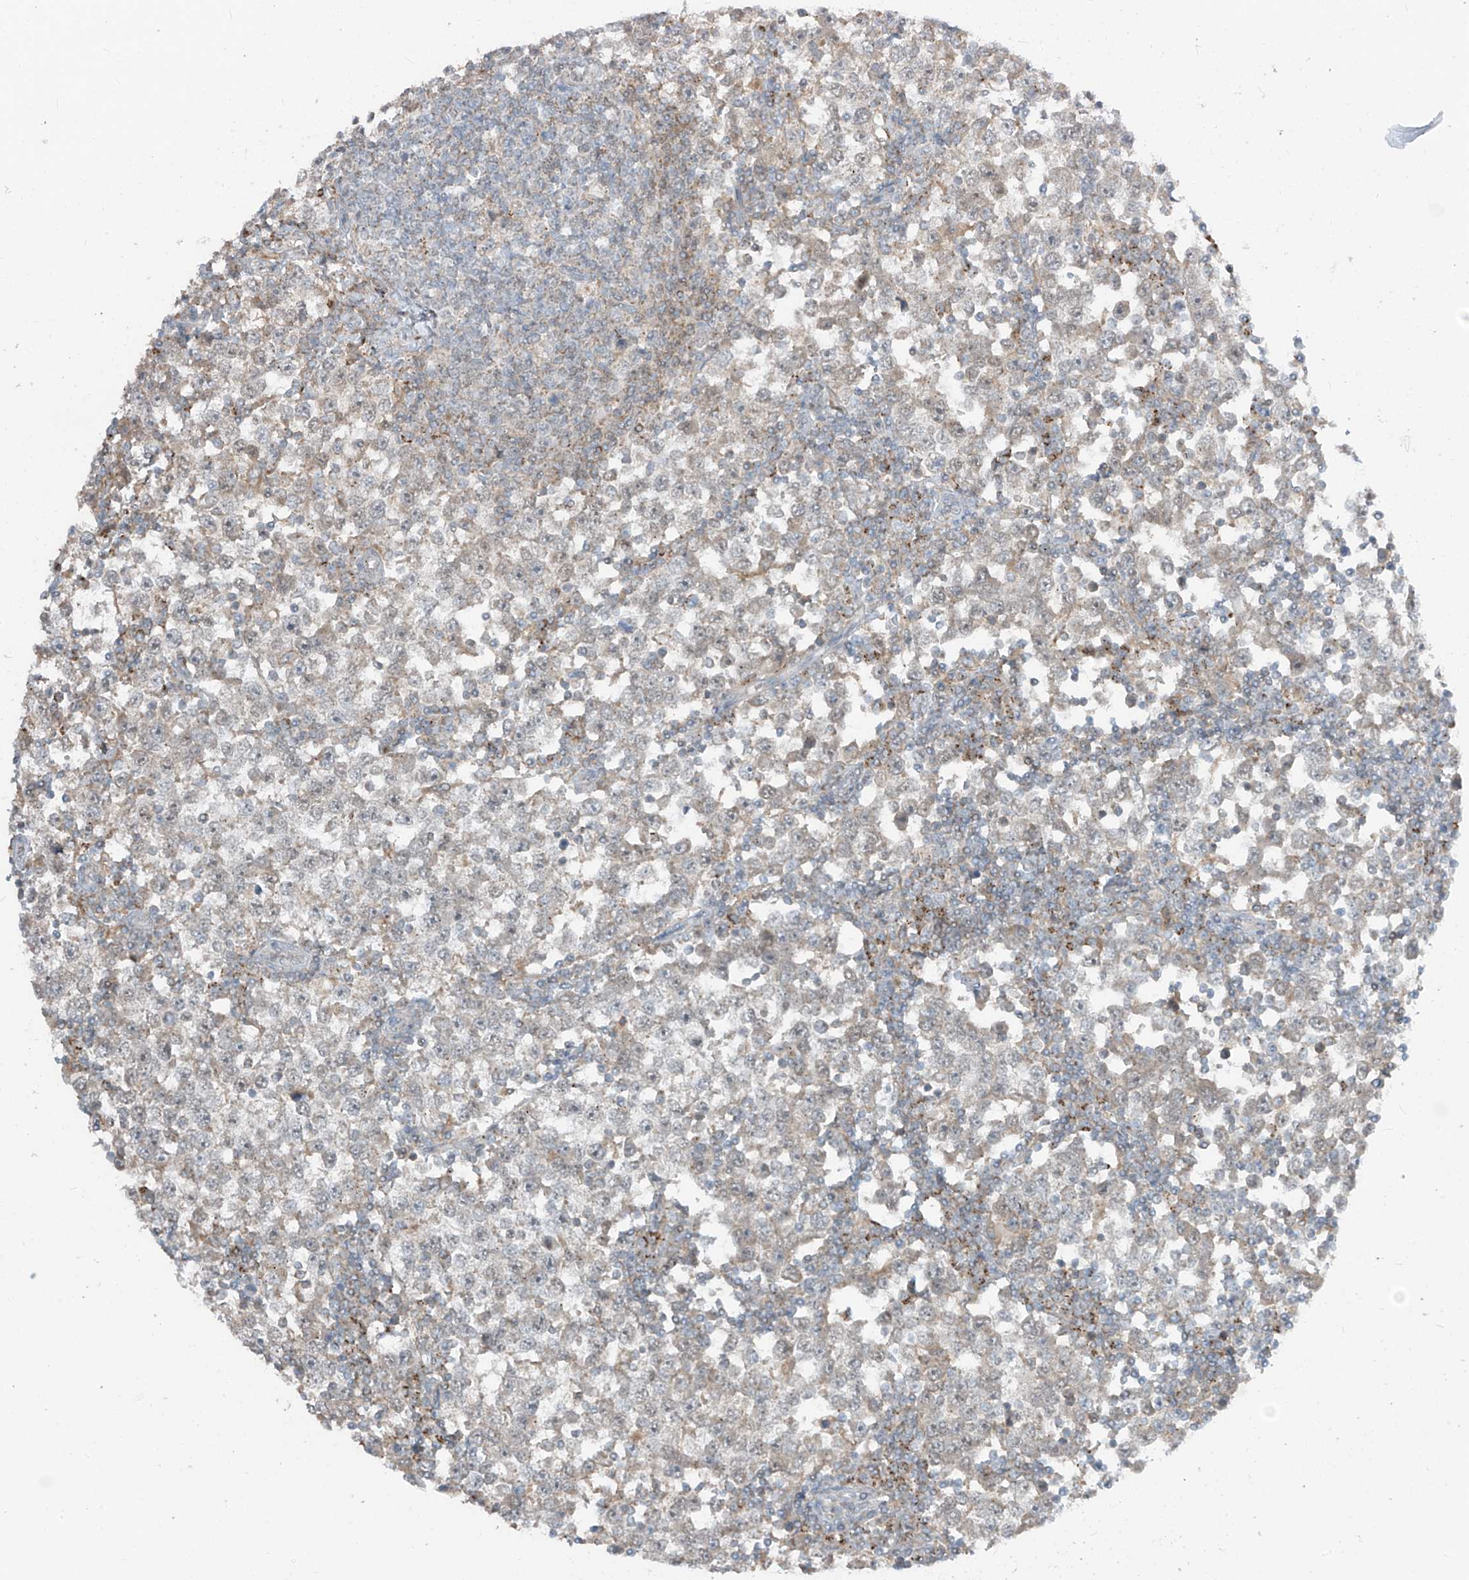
{"staining": {"intensity": "weak", "quantity": "<25%", "location": "cytoplasmic/membranous"}, "tissue": "testis cancer", "cell_type": "Tumor cells", "image_type": "cancer", "snomed": [{"axis": "morphology", "description": "Seminoma, NOS"}, {"axis": "topography", "description": "Testis"}], "caption": "DAB immunohistochemical staining of human testis cancer demonstrates no significant staining in tumor cells. Nuclei are stained in blue.", "gene": "PARVG", "patient": {"sex": "male", "age": 65}}